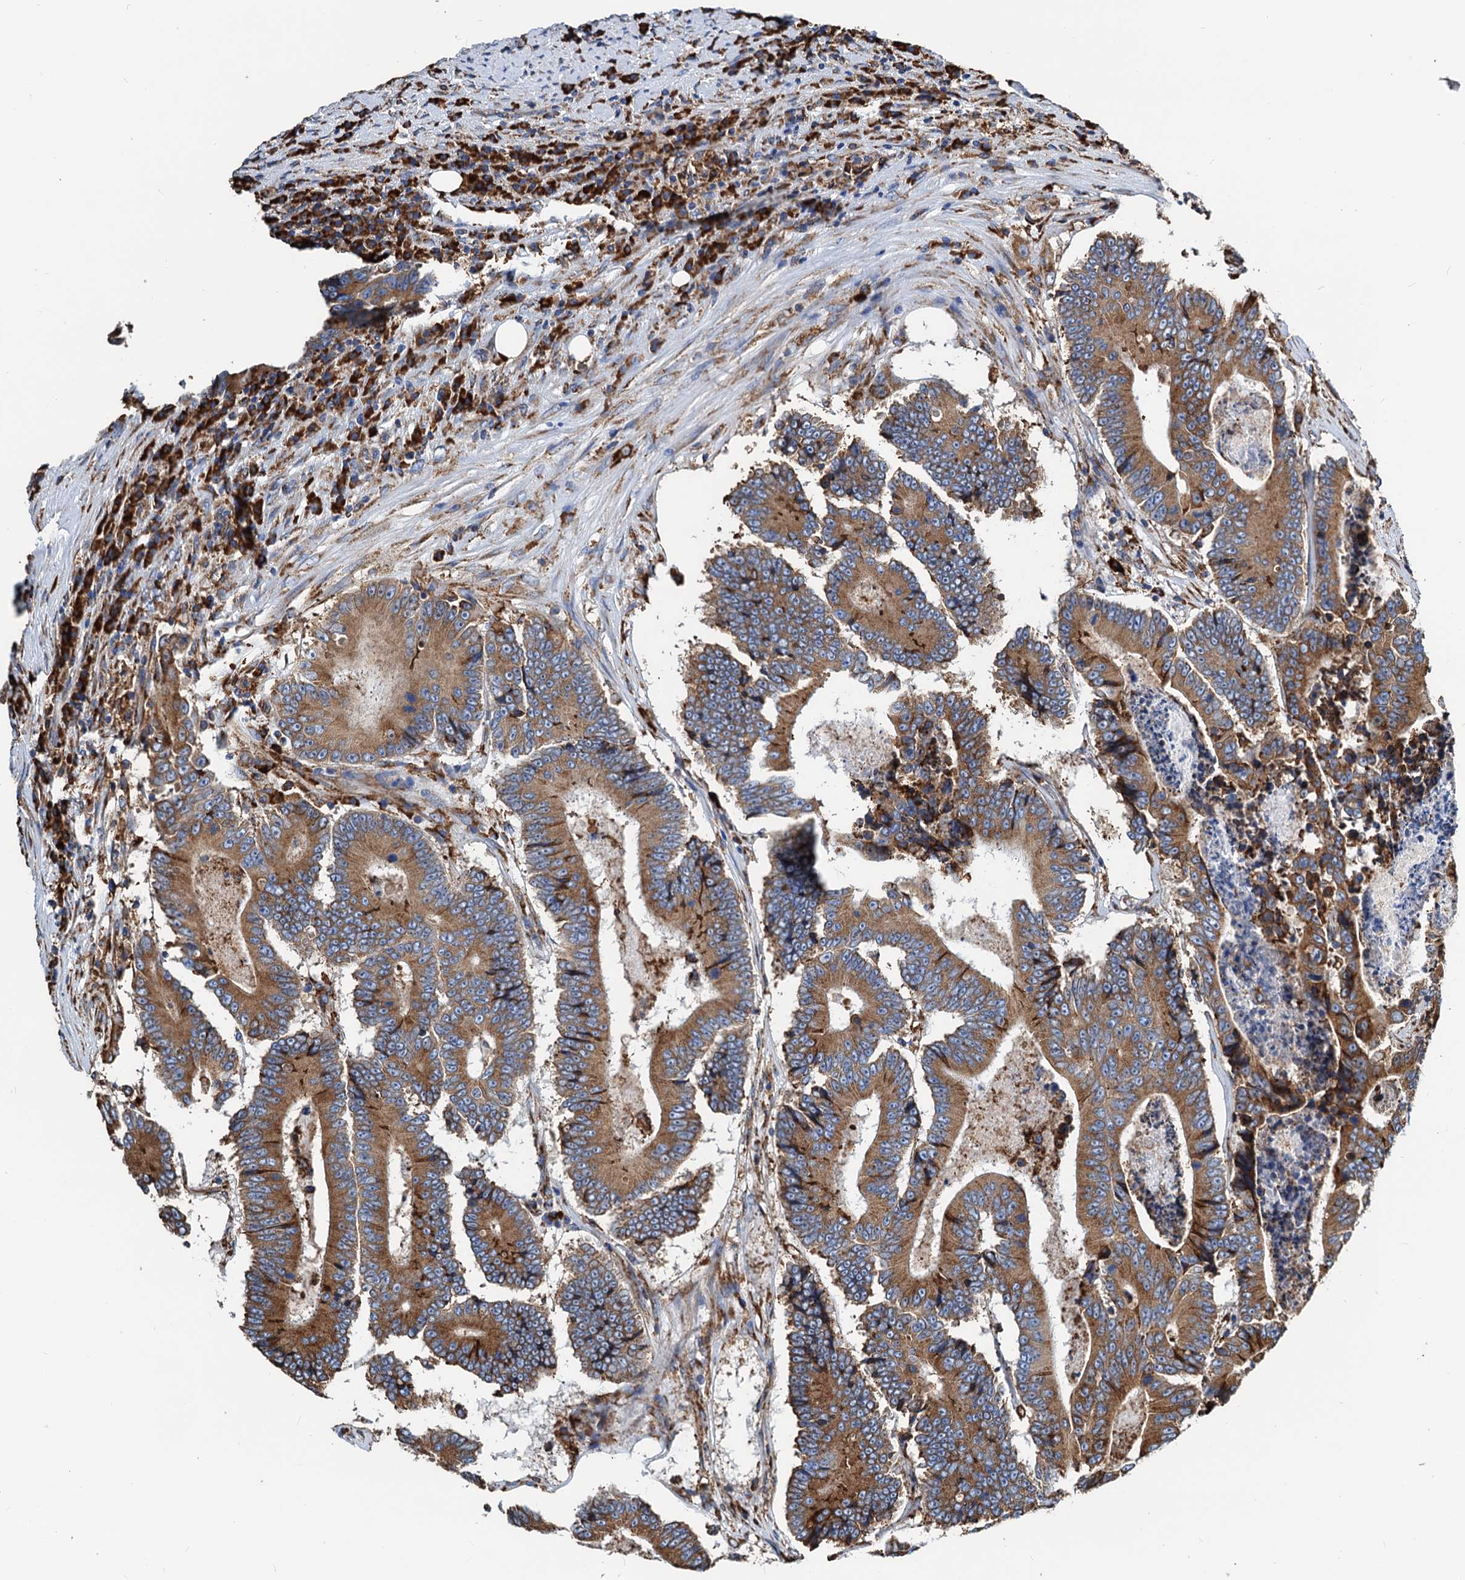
{"staining": {"intensity": "moderate", "quantity": ">75%", "location": "cytoplasmic/membranous"}, "tissue": "colorectal cancer", "cell_type": "Tumor cells", "image_type": "cancer", "snomed": [{"axis": "morphology", "description": "Adenocarcinoma, NOS"}, {"axis": "topography", "description": "Colon"}], "caption": "Protein expression analysis of human colorectal cancer (adenocarcinoma) reveals moderate cytoplasmic/membranous positivity in about >75% of tumor cells.", "gene": "HSPA5", "patient": {"sex": "male", "age": 83}}